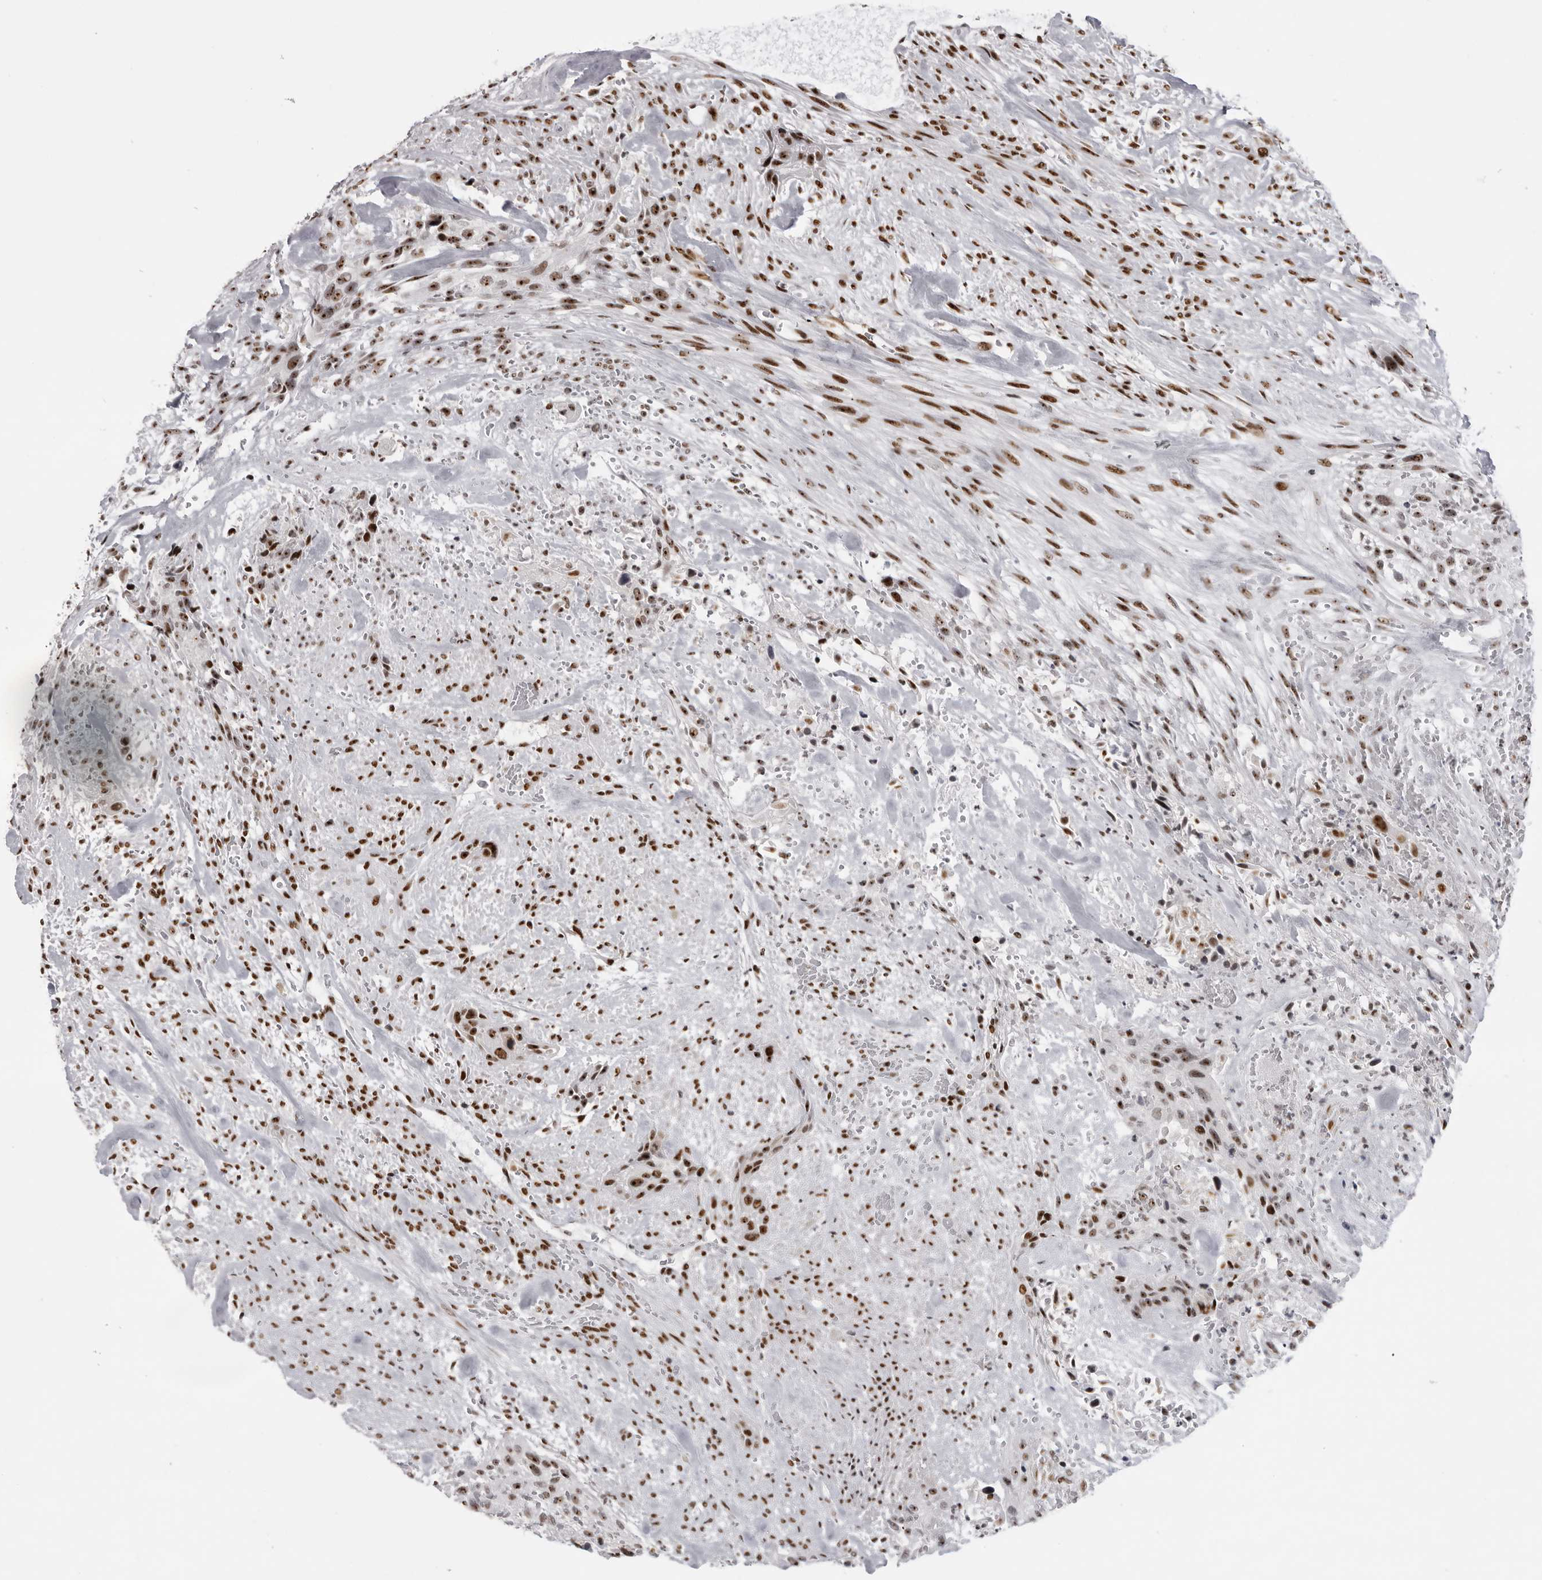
{"staining": {"intensity": "strong", "quantity": ">75%", "location": "nuclear"}, "tissue": "urothelial cancer", "cell_type": "Tumor cells", "image_type": "cancer", "snomed": [{"axis": "morphology", "description": "Urothelial carcinoma, High grade"}, {"axis": "topography", "description": "Urinary bladder"}], "caption": "High-grade urothelial carcinoma stained for a protein reveals strong nuclear positivity in tumor cells.", "gene": "DHX9", "patient": {"sex": "male", "age": 35}}